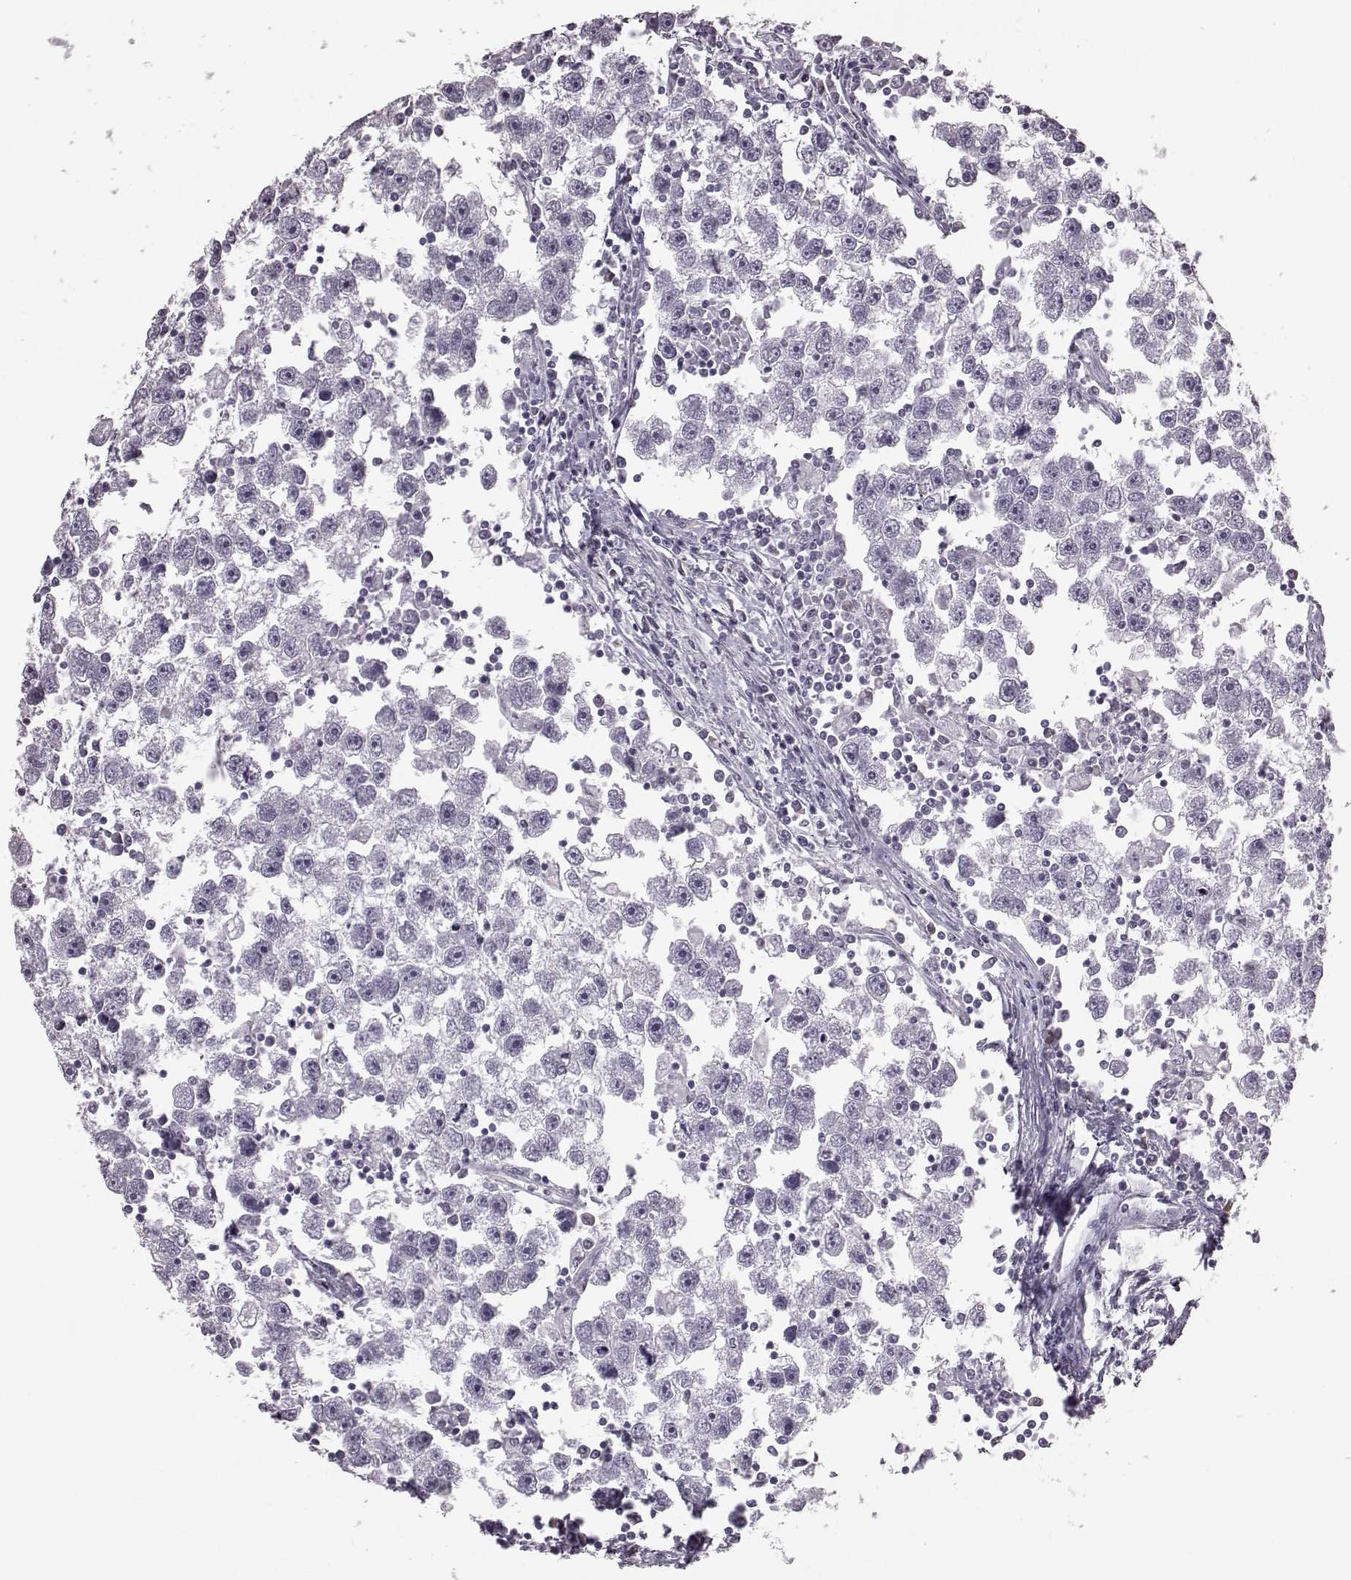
{"staining": {"intensity": "negative", "quantity": "none", "location": "none"}, "tissue": "testis cancer", "cell_type": "Tumor cells", "image_type": "cancer", "snomed": [{"axis": "morphology", "description": "Seminoma, NOS"}, {"axis": "topography", "description": "Testis"}], "caption": "Immunohistochemistry micrograph of neoplastic tissue: testis seminoma stained with DAB (3,3'-diaminobenzidine) demonstrates no significant protein positivity in tumor cells.", "gene": "JSRP1", "patient": {"sex": "male", "age": 30}}